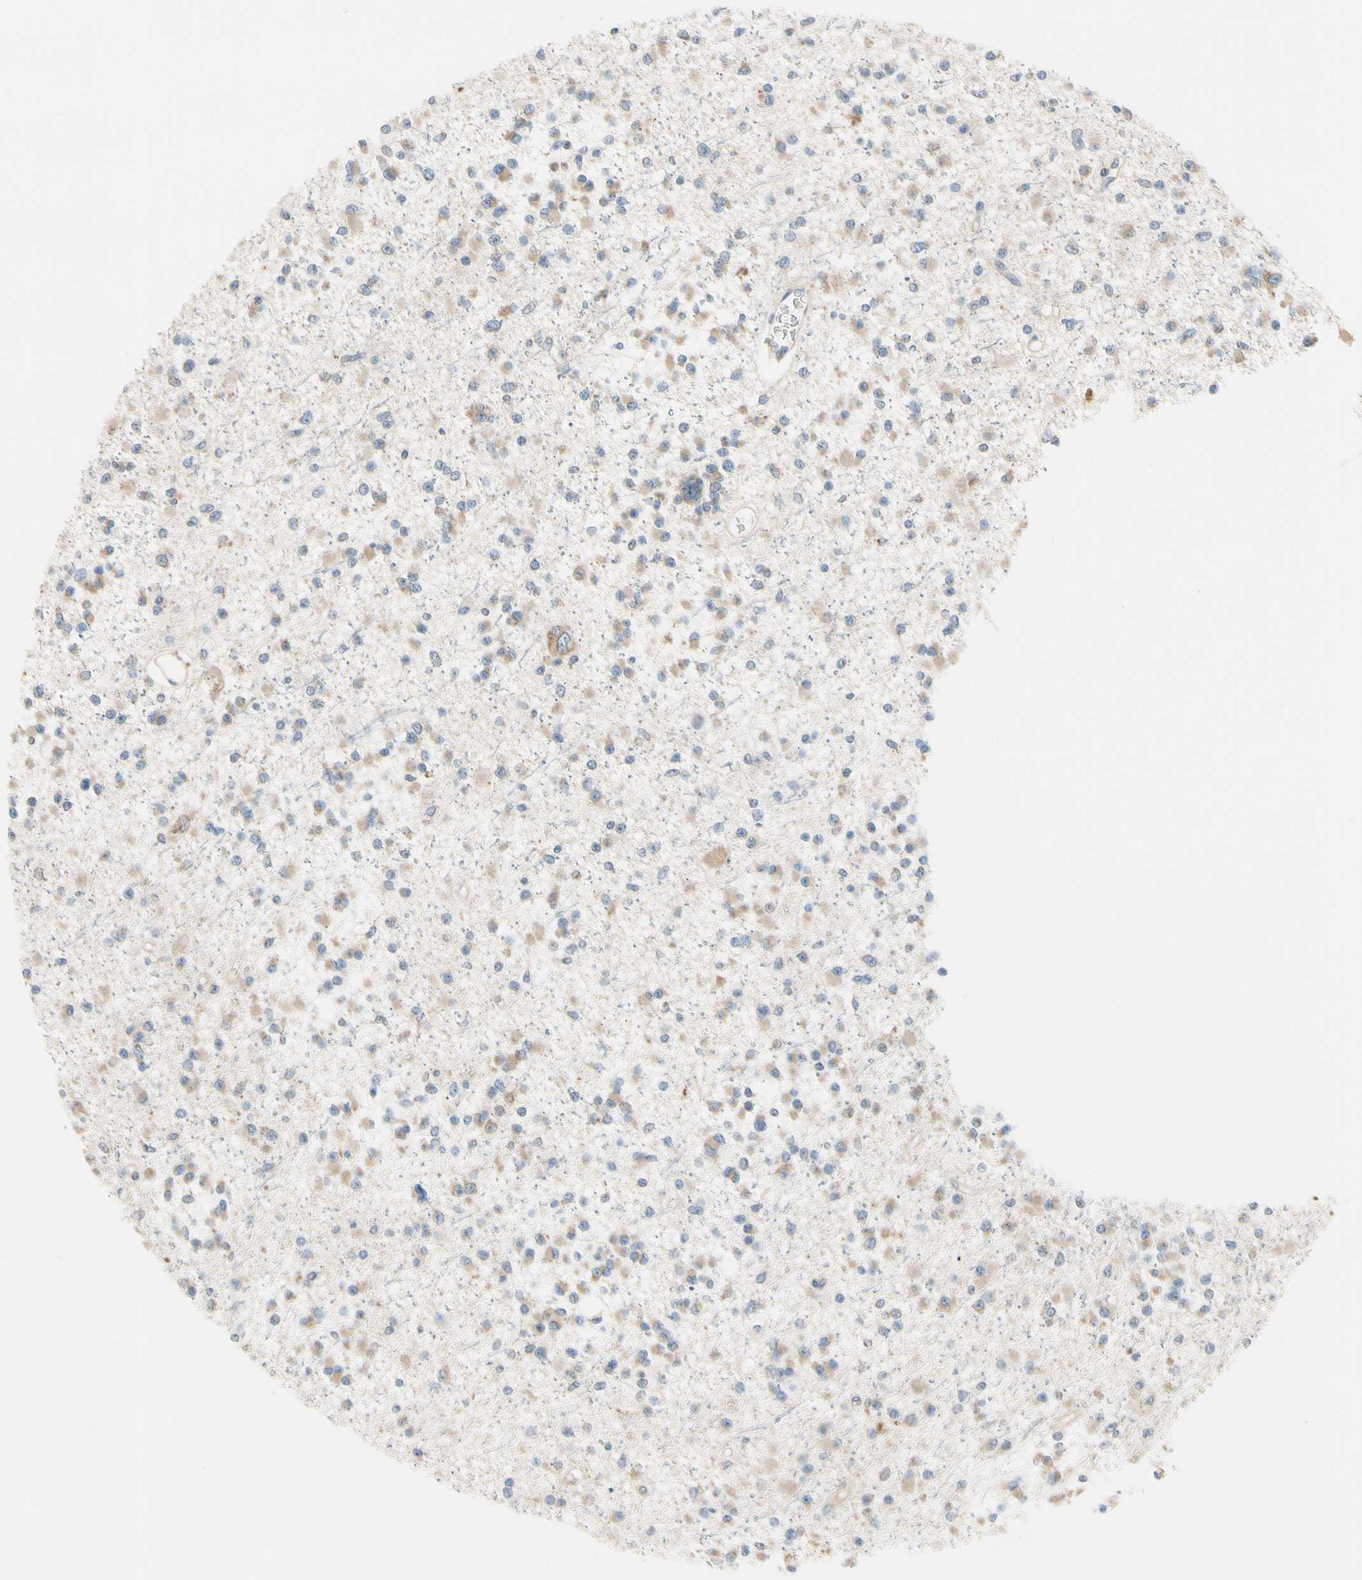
{"staining": {"intensity": "weak", "quantity": "<25%", "location": "cytoplasmic/membranous"}, "tissue": "glioma", "cell_type": "Tumor cells", "image_type": "cancer", "snomed": [{"axis": "morphology", "description": "Glioma, malignant, Low grade"}, {"axis": "topography", "description": "Brain"}], "caption": "Immunohistochemical staining of glioma exhibits no significant staining in tumor cells.", "gene": "RPN2", "patient": {"sex": "female", "age": 22}}